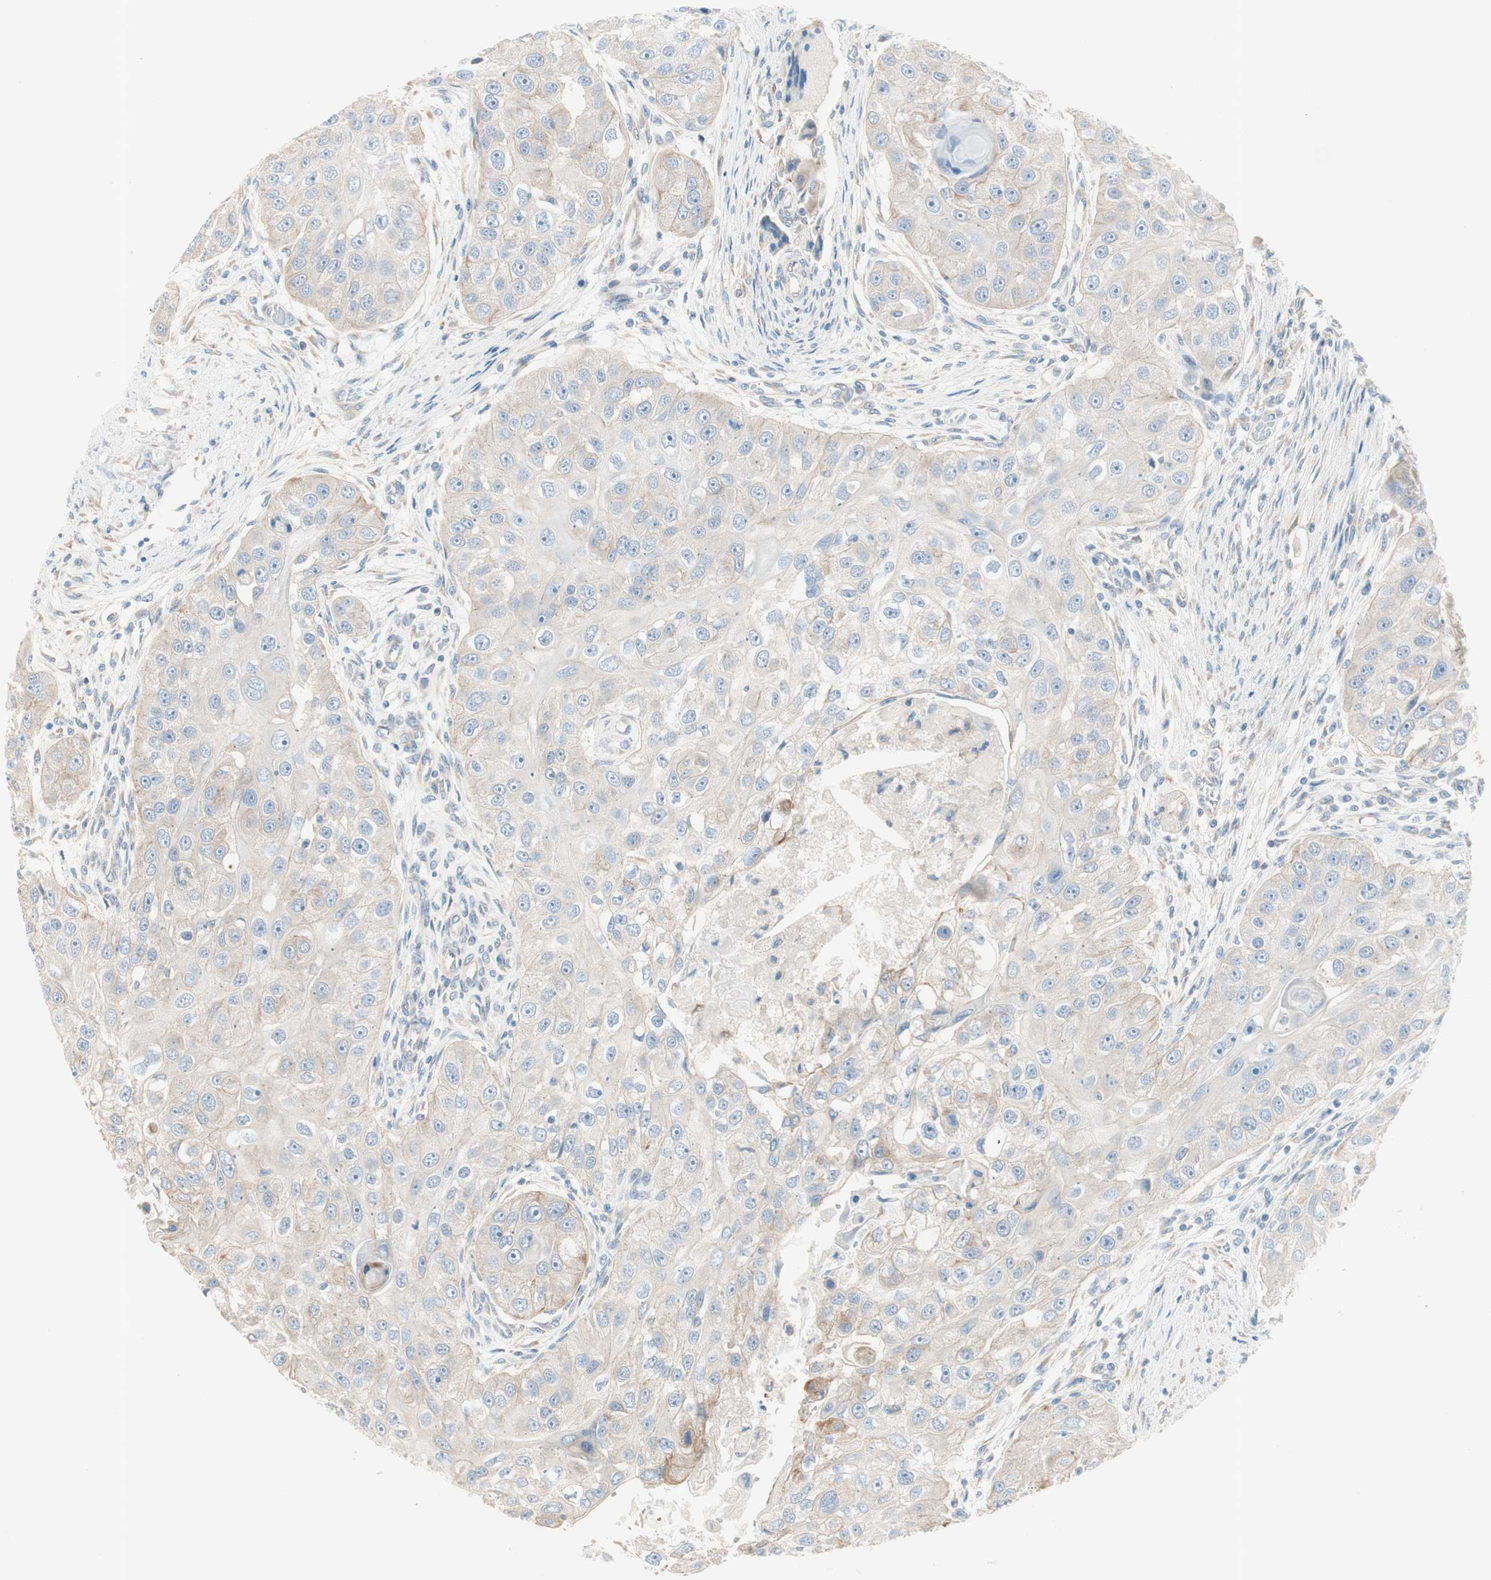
{"staining": {"intensity": "weak", "quantity": ">75%", "location": "cytoplasmic/membranous"}, "tissue": "head and neck cancer", "cell_type": "Tumor cells", "image_type": "cancer", "snomed": [{"axis": "morphology", "description": "Normal tissue, NOS"}, {"axis": "morphology", "description": "Squamous cell carcinoma, NOS"}, {"axis": "topography", "description": "Skeletal muscle"}, {"axis": "topography", "description": "Head-Neck"}], "caption": "IHC of human head and neck squamous cell carcinoma demonstrates low levels of weak cytoplasmic/membranous positivity in approximately >75% of tumor cells.", "gene": "CDK3", "patient": {"sex": "male", "age": 51}}